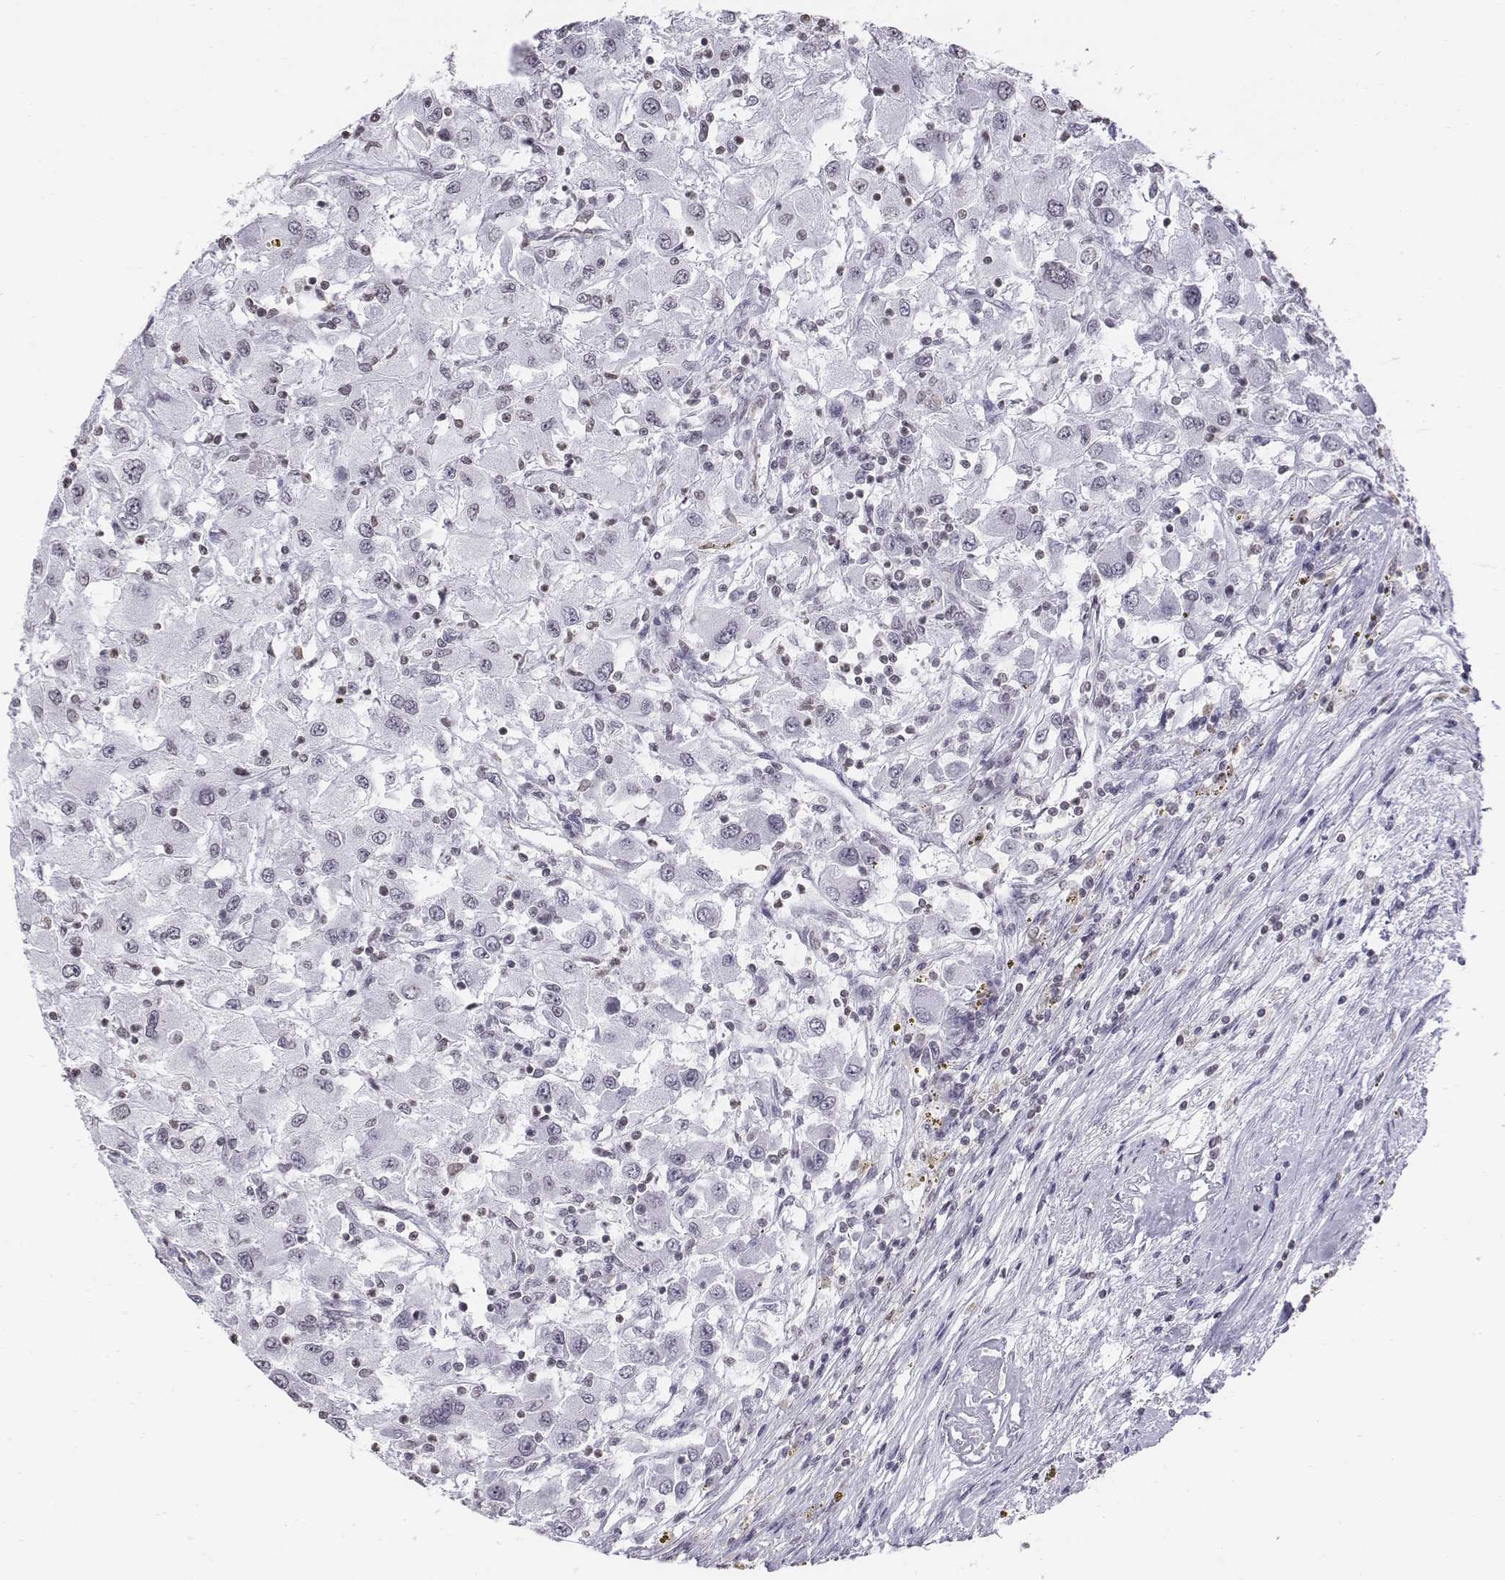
{"staining": {"intensity": "negative", "quantity": "none", "location": "none"}, "tissue": "renal cancer", "cell_type": "Tumor cells", "image_type": "cancer", "snomed": [{"axis": "morphology", "description": "Adenocarcinoma, NOS"}, {"axis": "topography", "description": "Kidney"}], "caption": "An immunohistochemistry (IHC) micrograph of renal cancer is shown. There is no staining in tumor cells of renal cancer. (DAB immunohistochemistry (IHC), high magnification).", "gene": "BARHL1", "patient": {"sex": "female", "age": 67}}